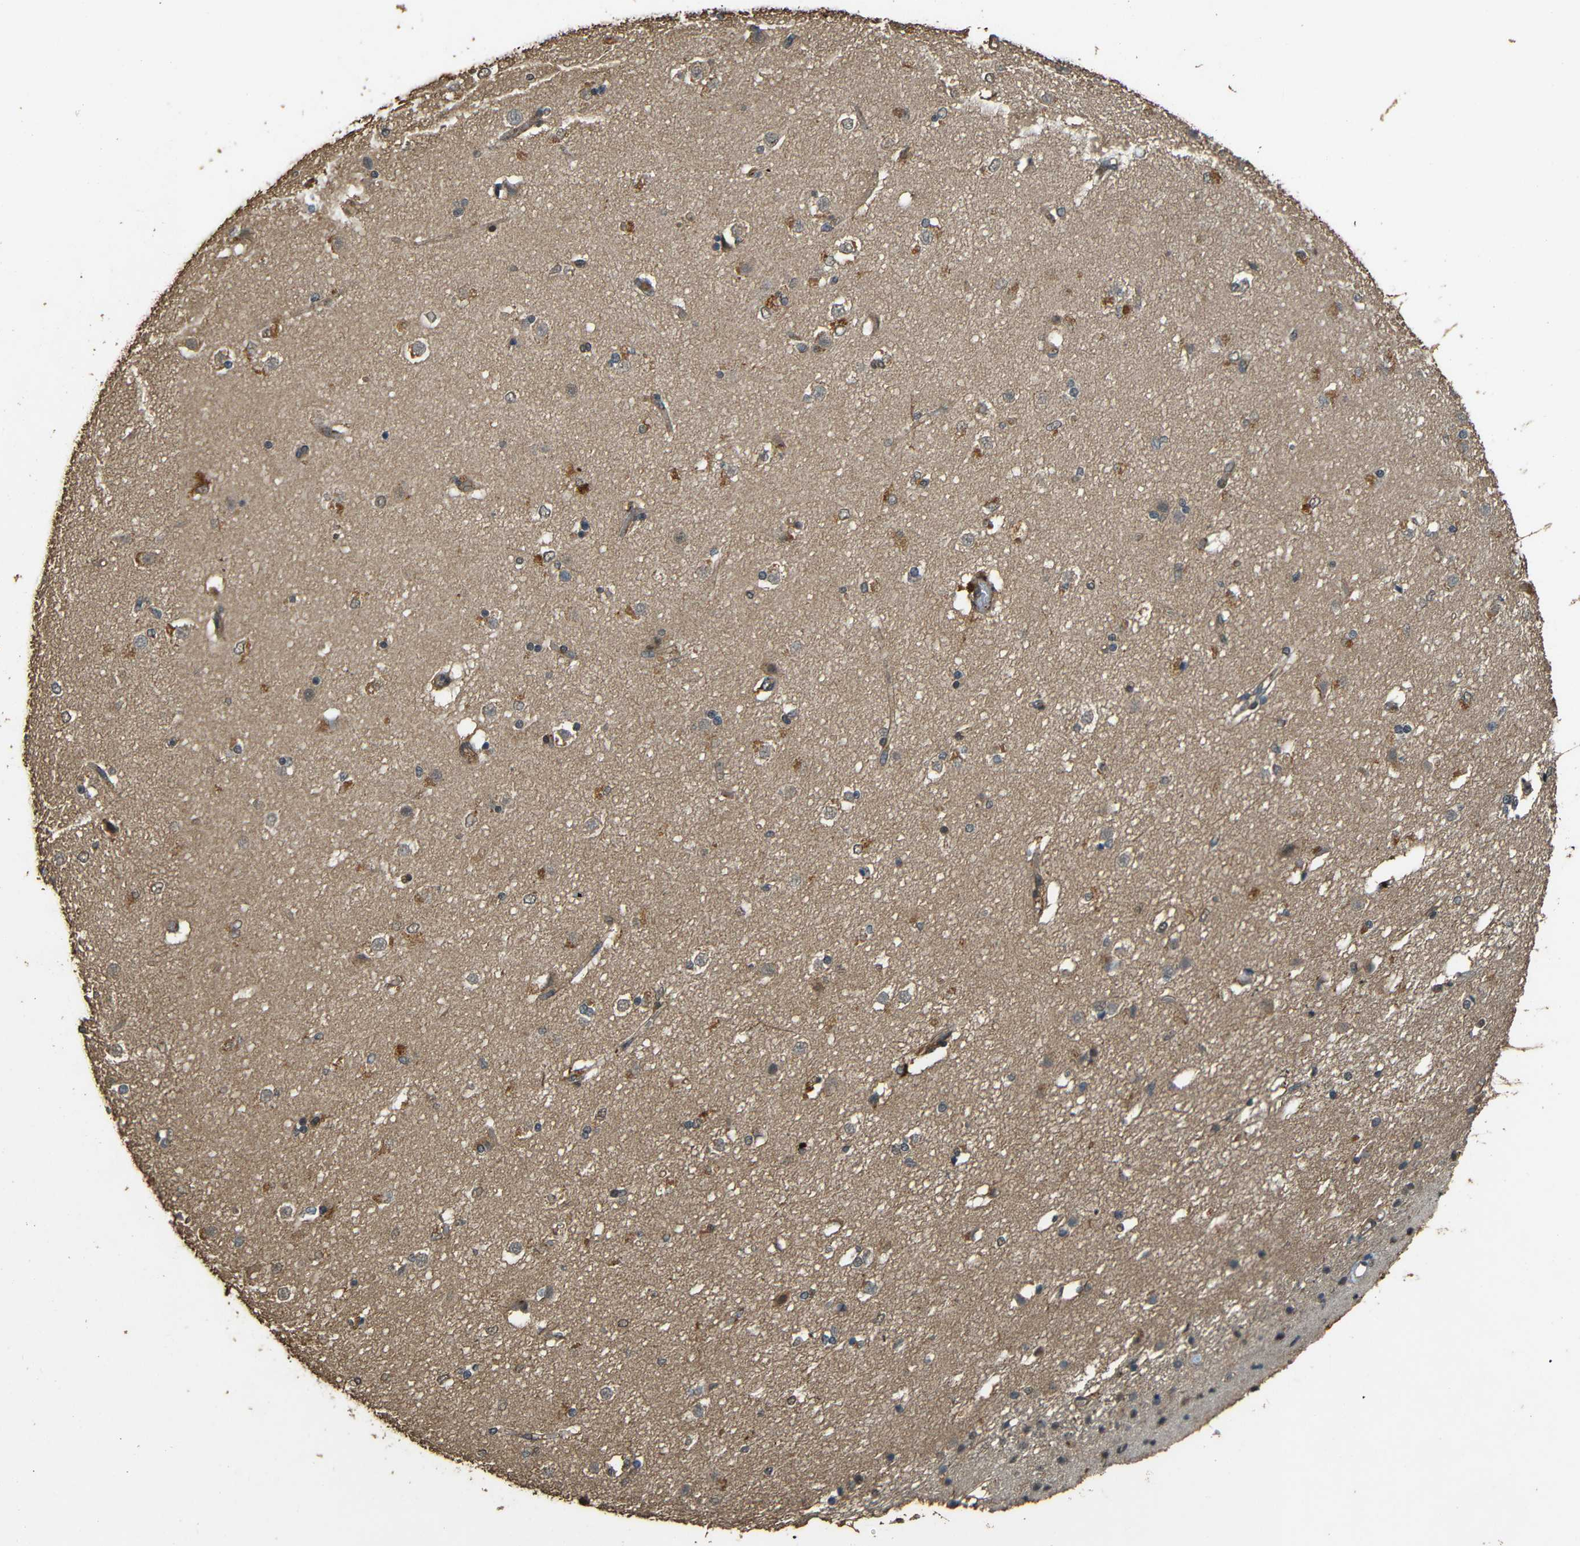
{"staining": {"intensity": "negative", "quantity": "none", "location": "none"}, "tissue": "caudate", "cell_type": "Glial cells", "image_type": "normal", "snomed": [{"axis": "morphology", "description": "Normal tissue, NOS"}, {"axis": "topography", "description": "Lateral ventricle wall"}], "caption": "The immunohistochemistry image has no significant staining in glial cells of caudate. (Stains: DAB immunohistochemistry (IHC) with hematoxylin counter stain, Microscopy: brightfield microscopy at high magnification).", "gene": "PDE5A", "patient": {"sex": "female", "age": 19}}